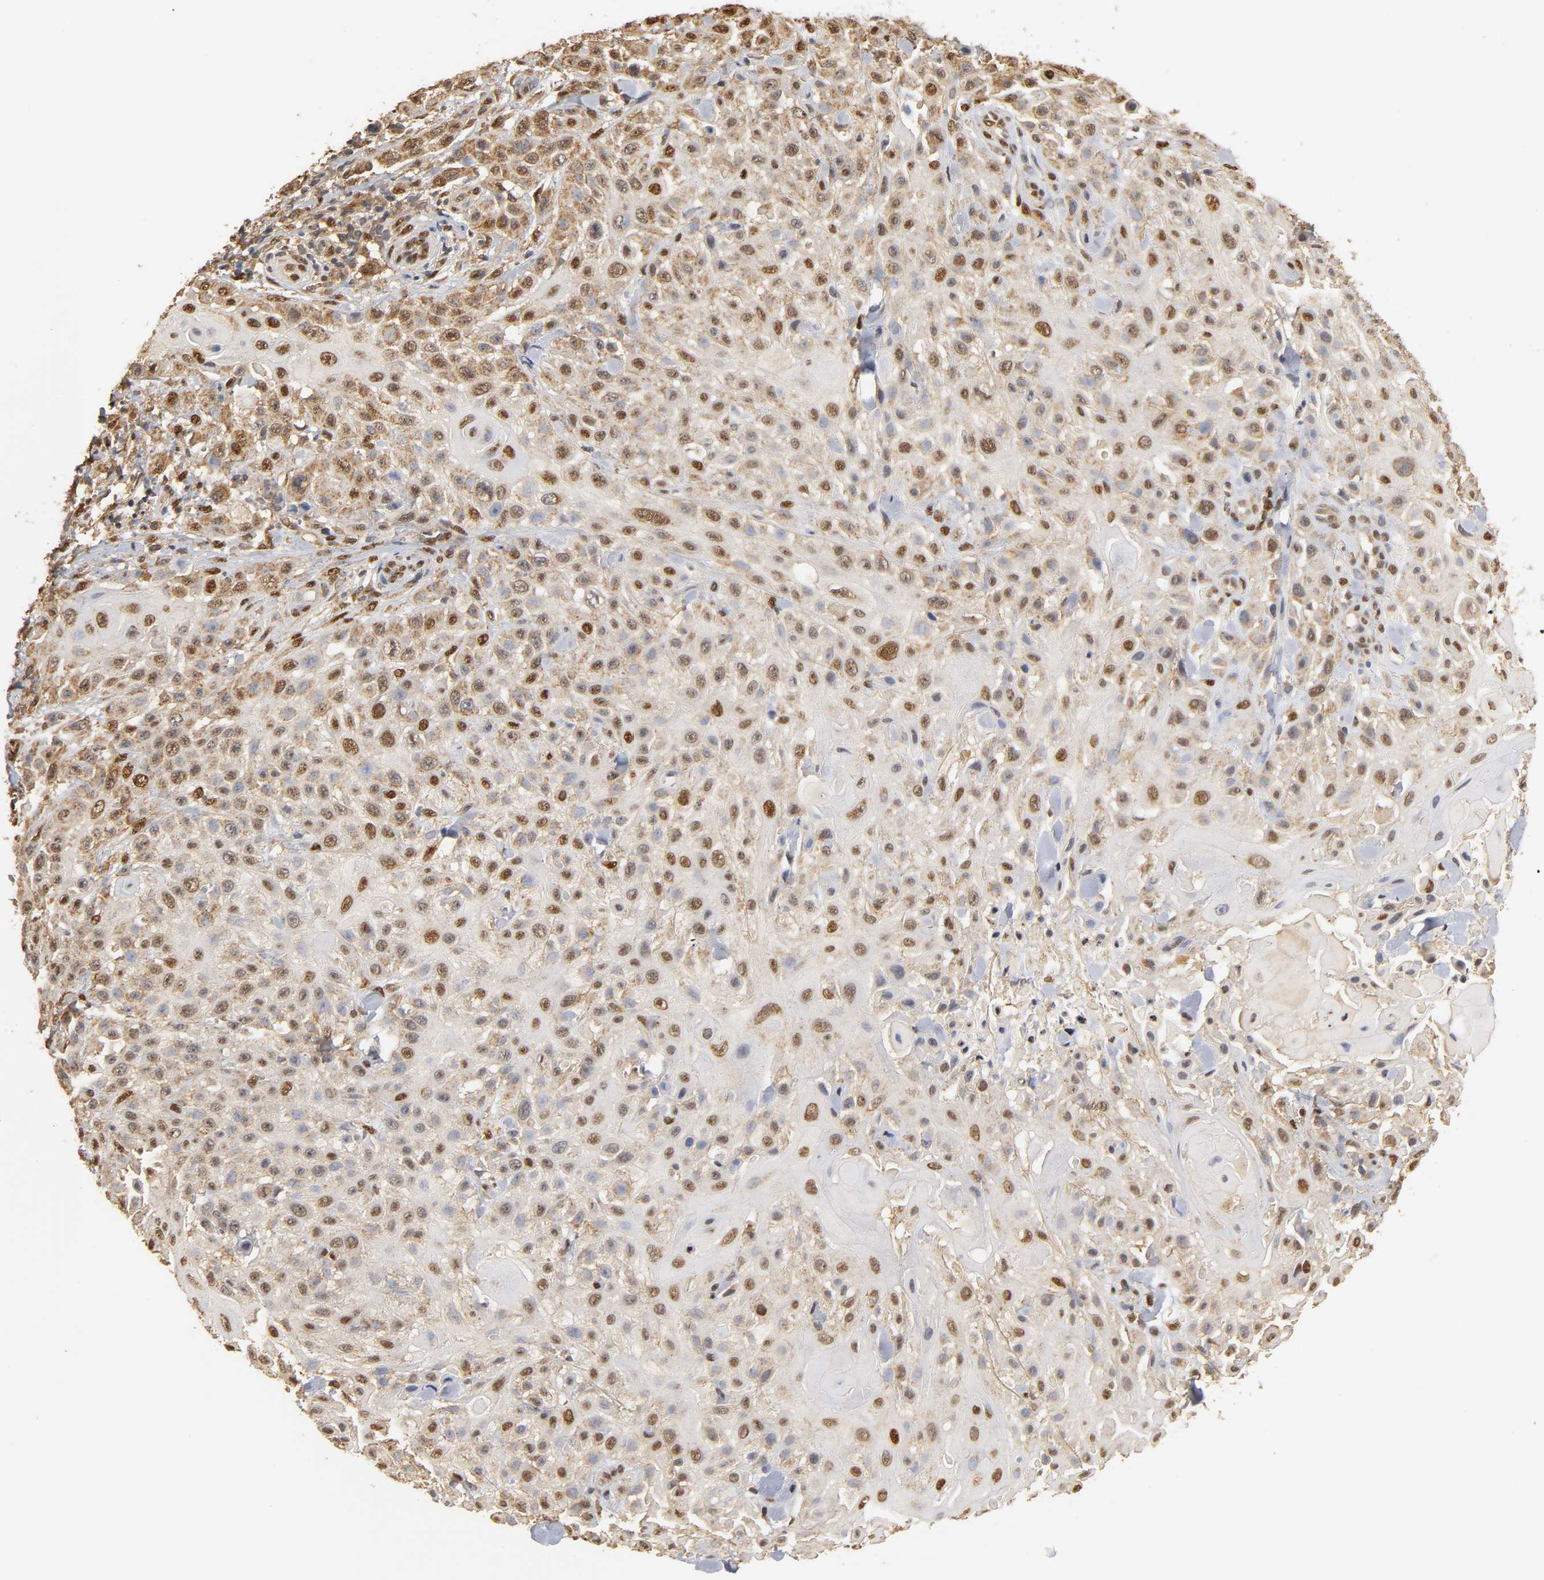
{"staining": {"intensity": "strong", "quantity": "25%-75%", "location": "nuclear"}, "tissue": "skin cancer", "cell_type": "Tumor cells", "image_type": "cancer", "snomed": [{"axis": "morphology", "description": "Squamous cell carcinoma, NOS"}, {"axis": "topography", "description": "Skin"}], "caption": "Skin cancer tissue reveals strong nuclear staining in approximately 25%-75% of tumor cells Nuclei are stained in blue.", "gene": "PKN1", "patient": {"sex": "female", "age": 42}}